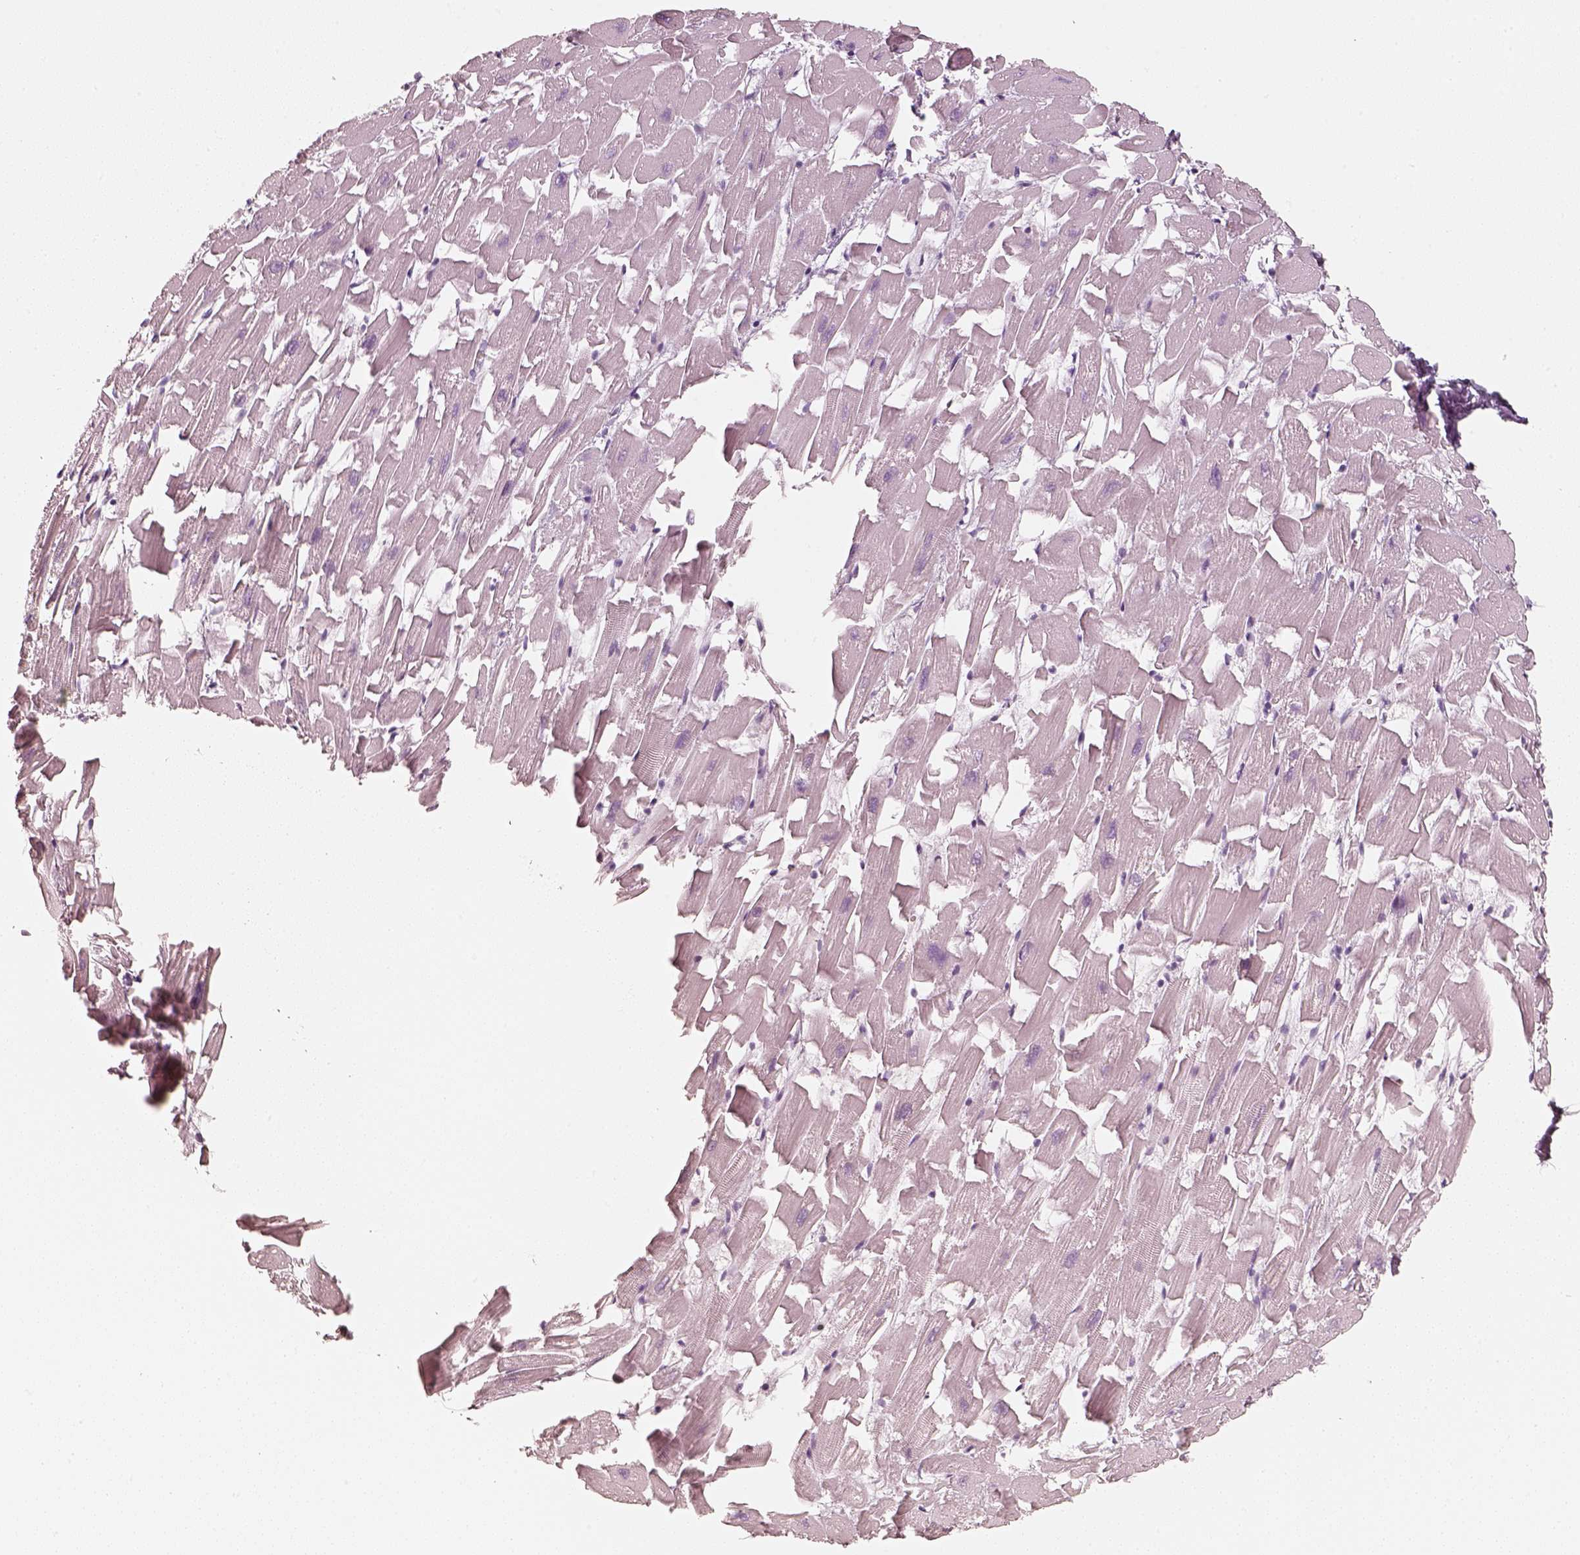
{"staining": {"intensity": "negative", "quantity": "none", "location": "none"}, "tissue": "heart muscle", "cell_type": "Cardiomyocytes", "image_type": "normal", "snomed": [{"axis": "morphology", "description": "Normal tissue, NOS"}, {"axis": "topography", "description": "Heart"}], "caption": "The histopathology image demonstrates no significant positivity in cardiomyocytes of heart muscle. (Stains: DAB immunohistochemistry with hematoxylin counter stain, Microscopy: brightfield microscopy at high magnification).", "gene": "R3HDML", "patient": {"sex": "female", "age": 64}}